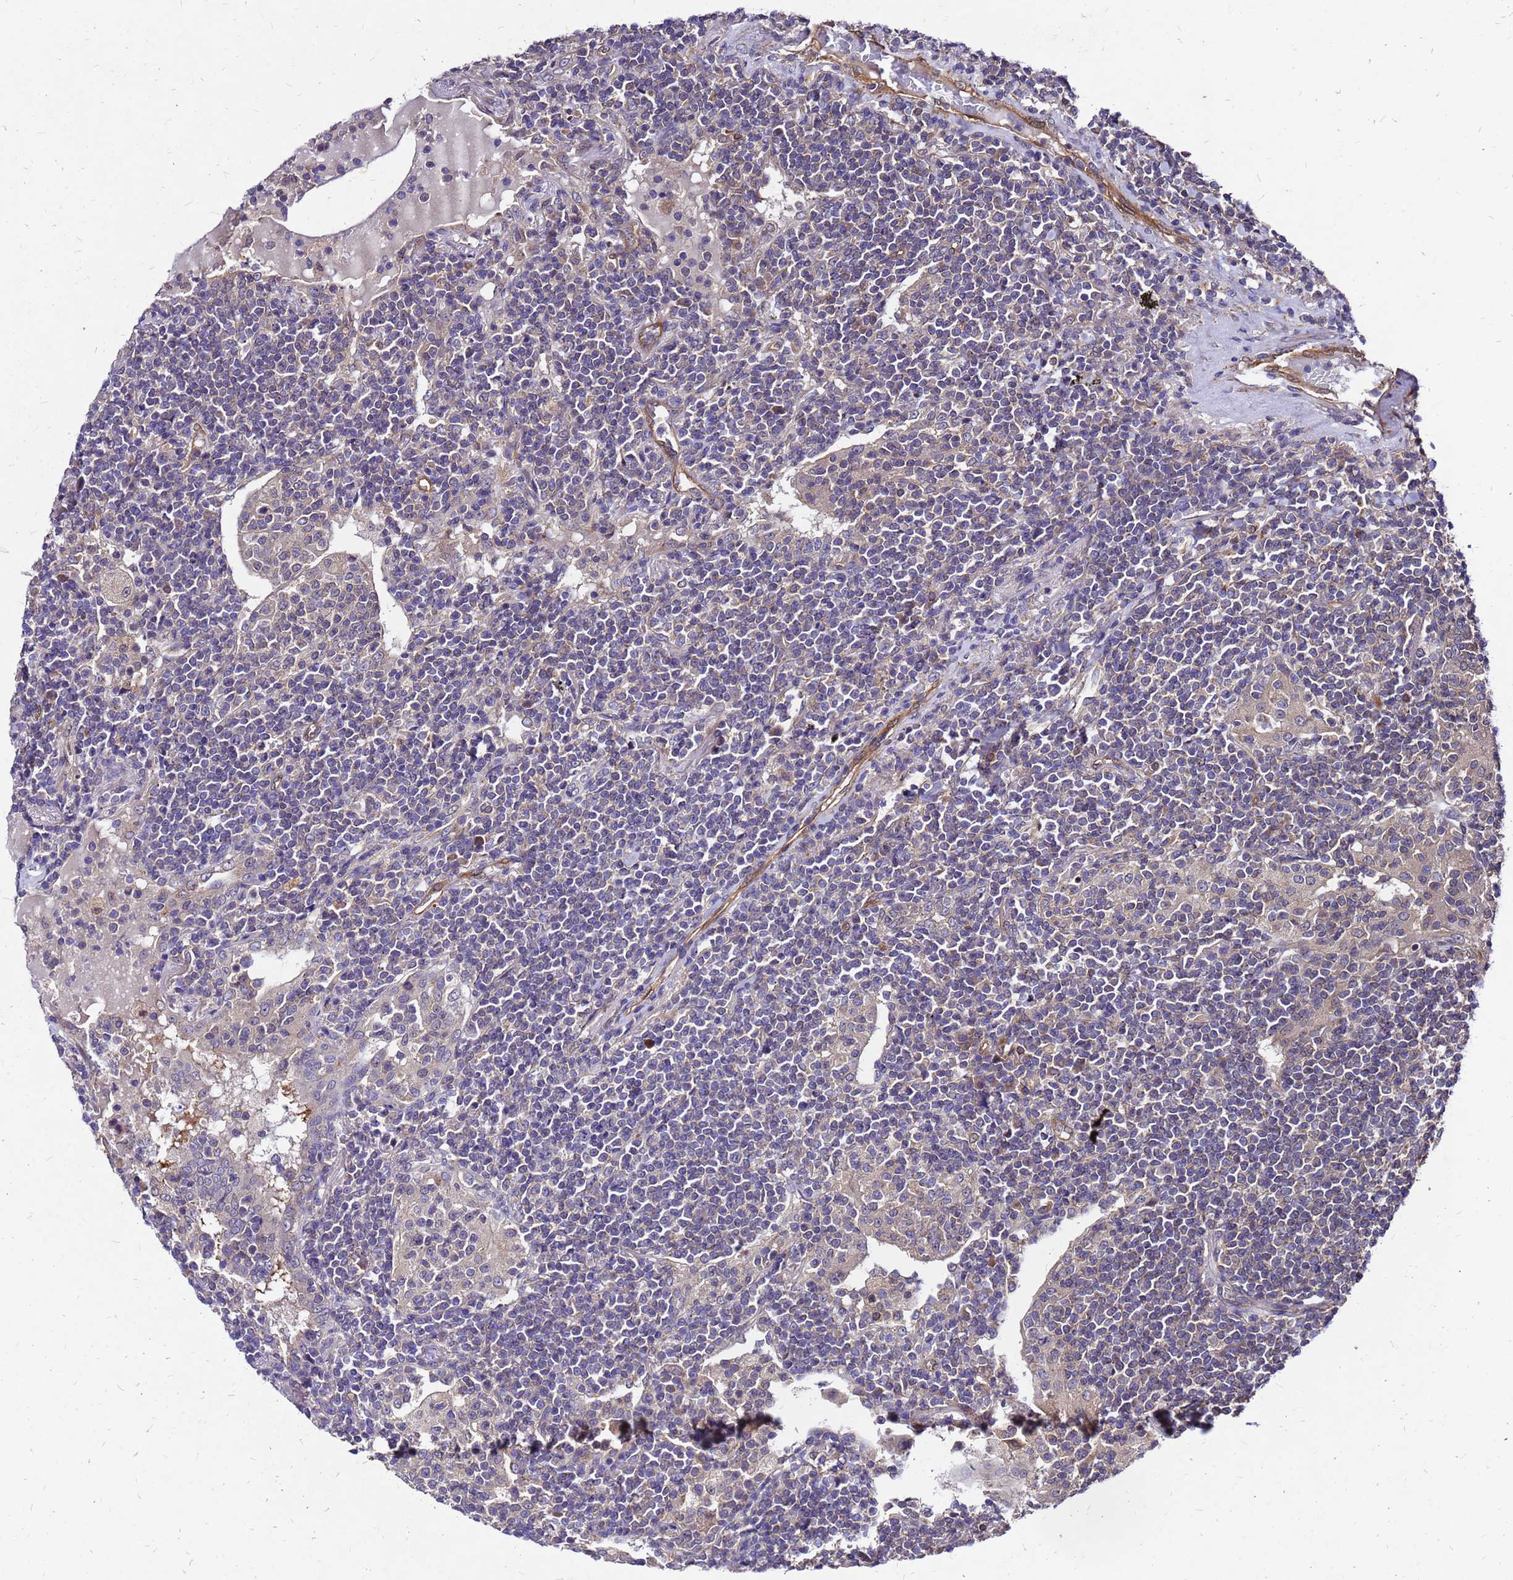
{"staining": {"intensity": "negative", "quantity": "none", "location": "none"}, "tissue": "lymphoma", "cell_type": "Tumor cells", "image_type": "cancer", "snomed": [{"axis": "morphology", "description": "Malignant lymphoma, non-Hodgkin's type, Low grade"}, {"axis": "topography", "description": "Lung"}], "caption": "Immunohistochemical staining of malignant lymphoma, non-Hodgkin's type (low-grade) displays no significant staining in tumor cells.", "gene": "DUSP23", "patient": {"sex": "female", "age": 71}}